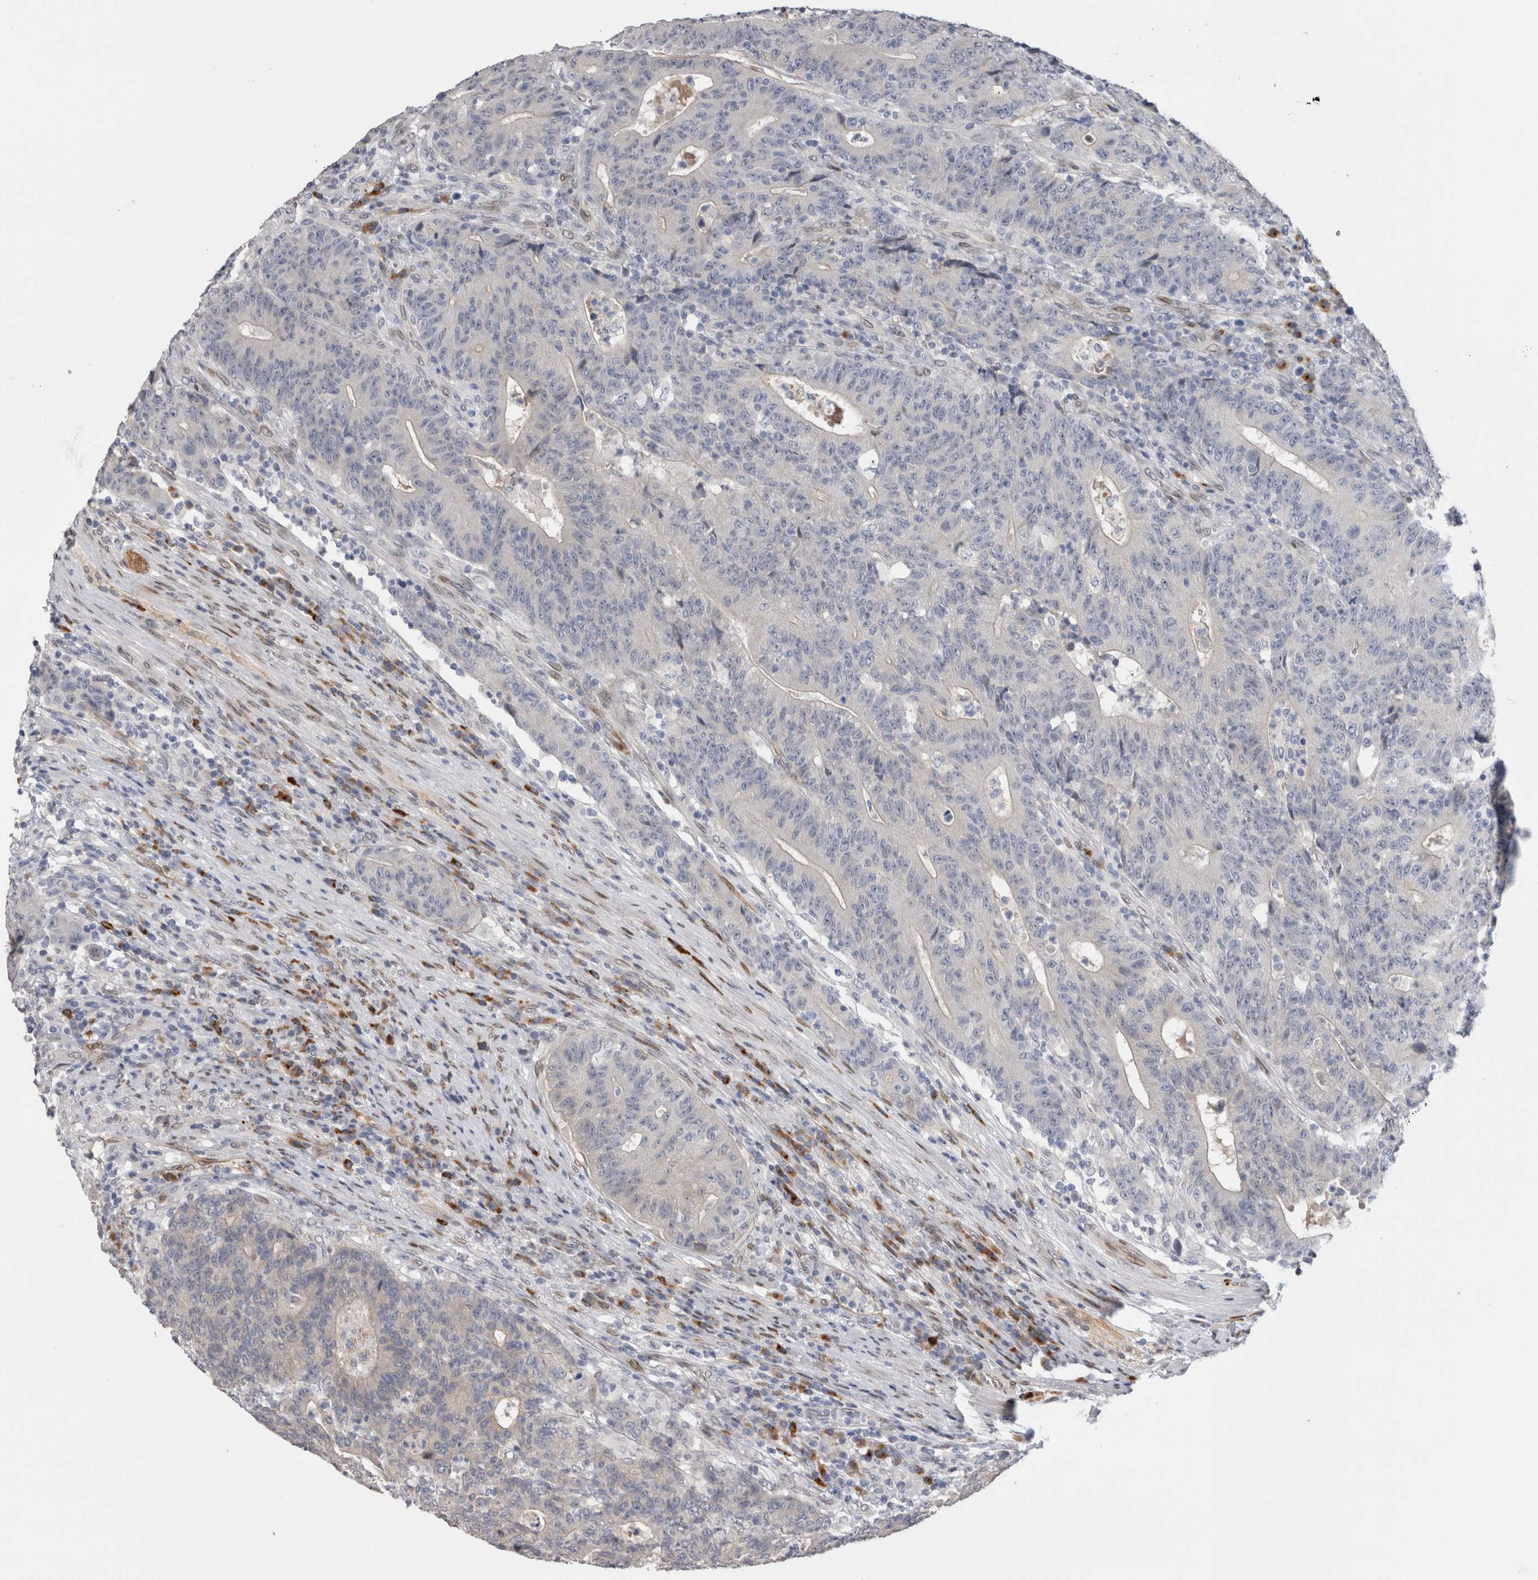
{"staining": {"intensity": "negative", "quantity": "none", "location": "none"}, "tissue": "colorectal cancer", "cell_type": "Tumor cells", "image_type": "cancer", "snomed": [{"axis": "morphology", "description": "Normal tissue, NOS"}, {"axis": "morphology", "description": "Adenocarcinoma, NOS"}, {"axis": "topography", "description": "Colon"}], "caption": "Adenocarcinoma (colorectal) stained for a protein using immunohistochemistry reveals no staining tumor cells.", "gene": "DMTN", "patient": {"sex": "female", "age": 75}}